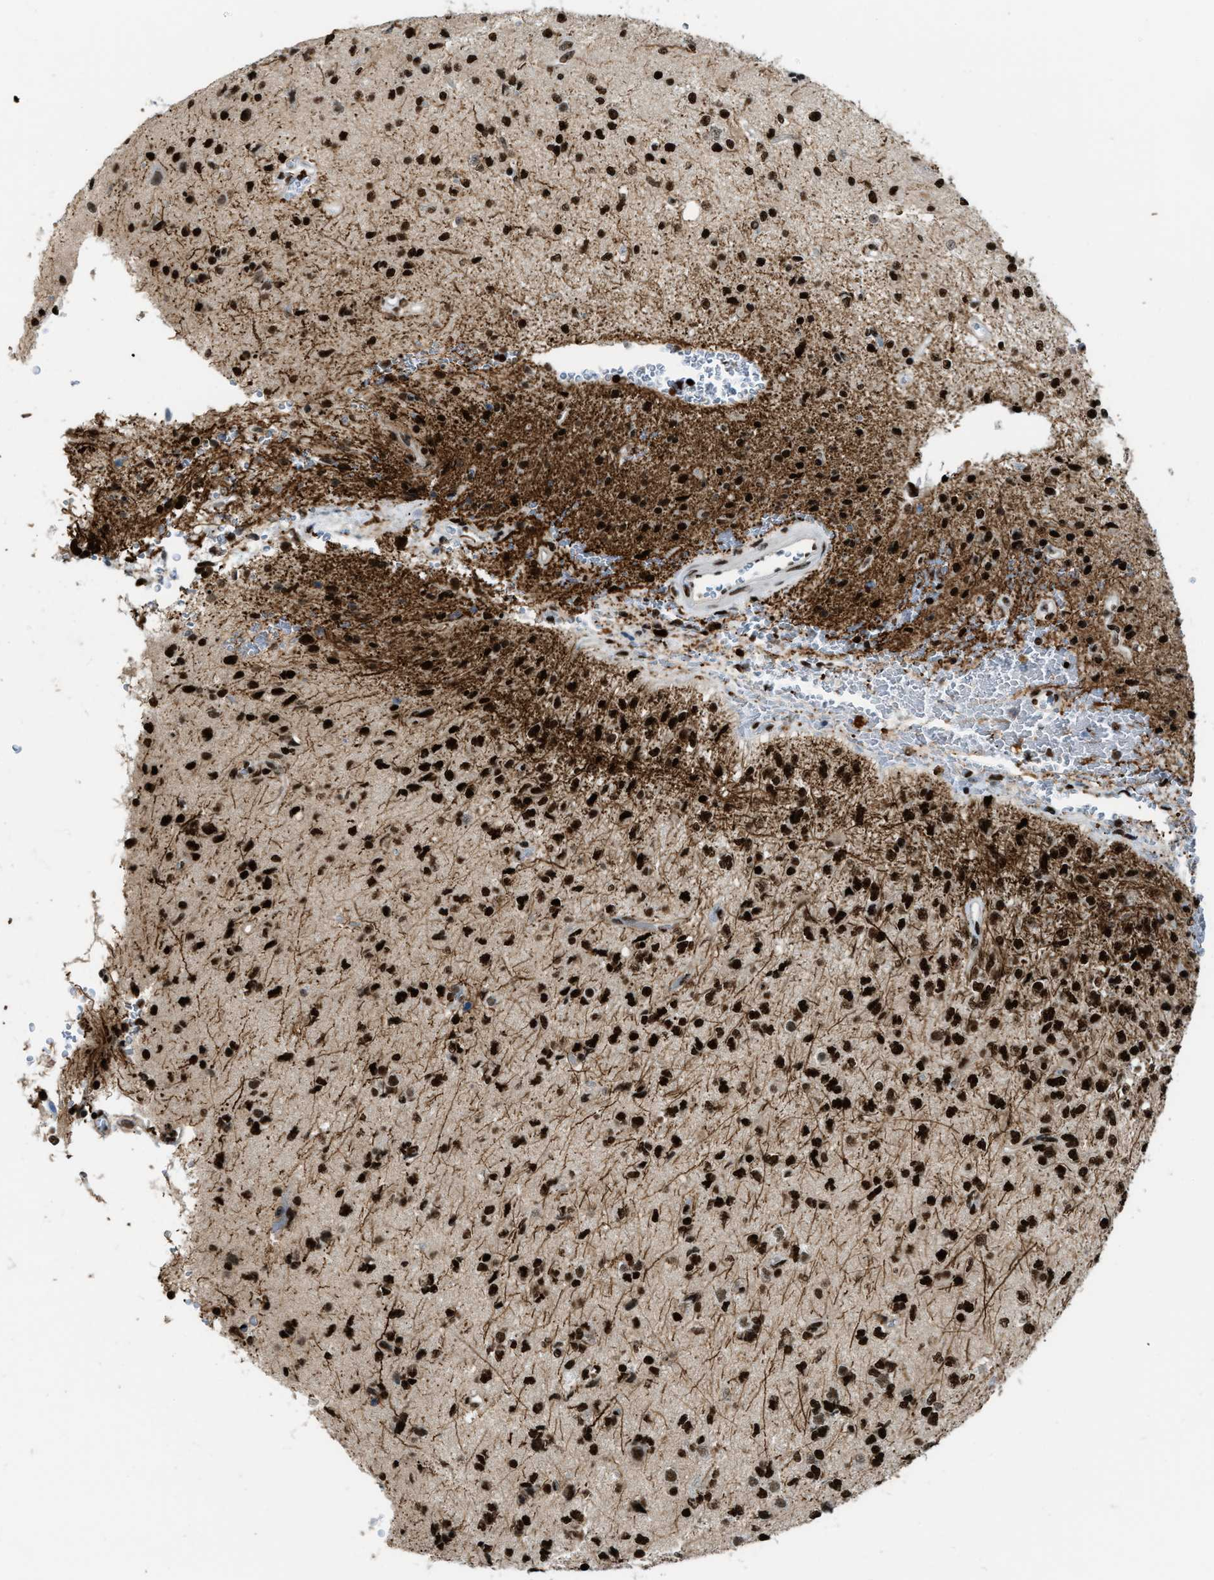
{"staining": {"intensity": "strong", "quantity": ">75%", "location": "nuclear"}, "tissue": "glioma", "cell_type": "Tumor cells", "image_type": "cancer", "snomed": [{"axis": "morphology", "description": "Glioma, malignant, High grade"}, {"axis": "topography", "description": "pancreas cauda"}], "caption": "Strong nuclear positivity for a protein is seen in about >75% of tumor cells of glioma using immunohistochemistry (IHC).", "gene": "NUMA1", "patient": {"sex": "male", "age": 60}}